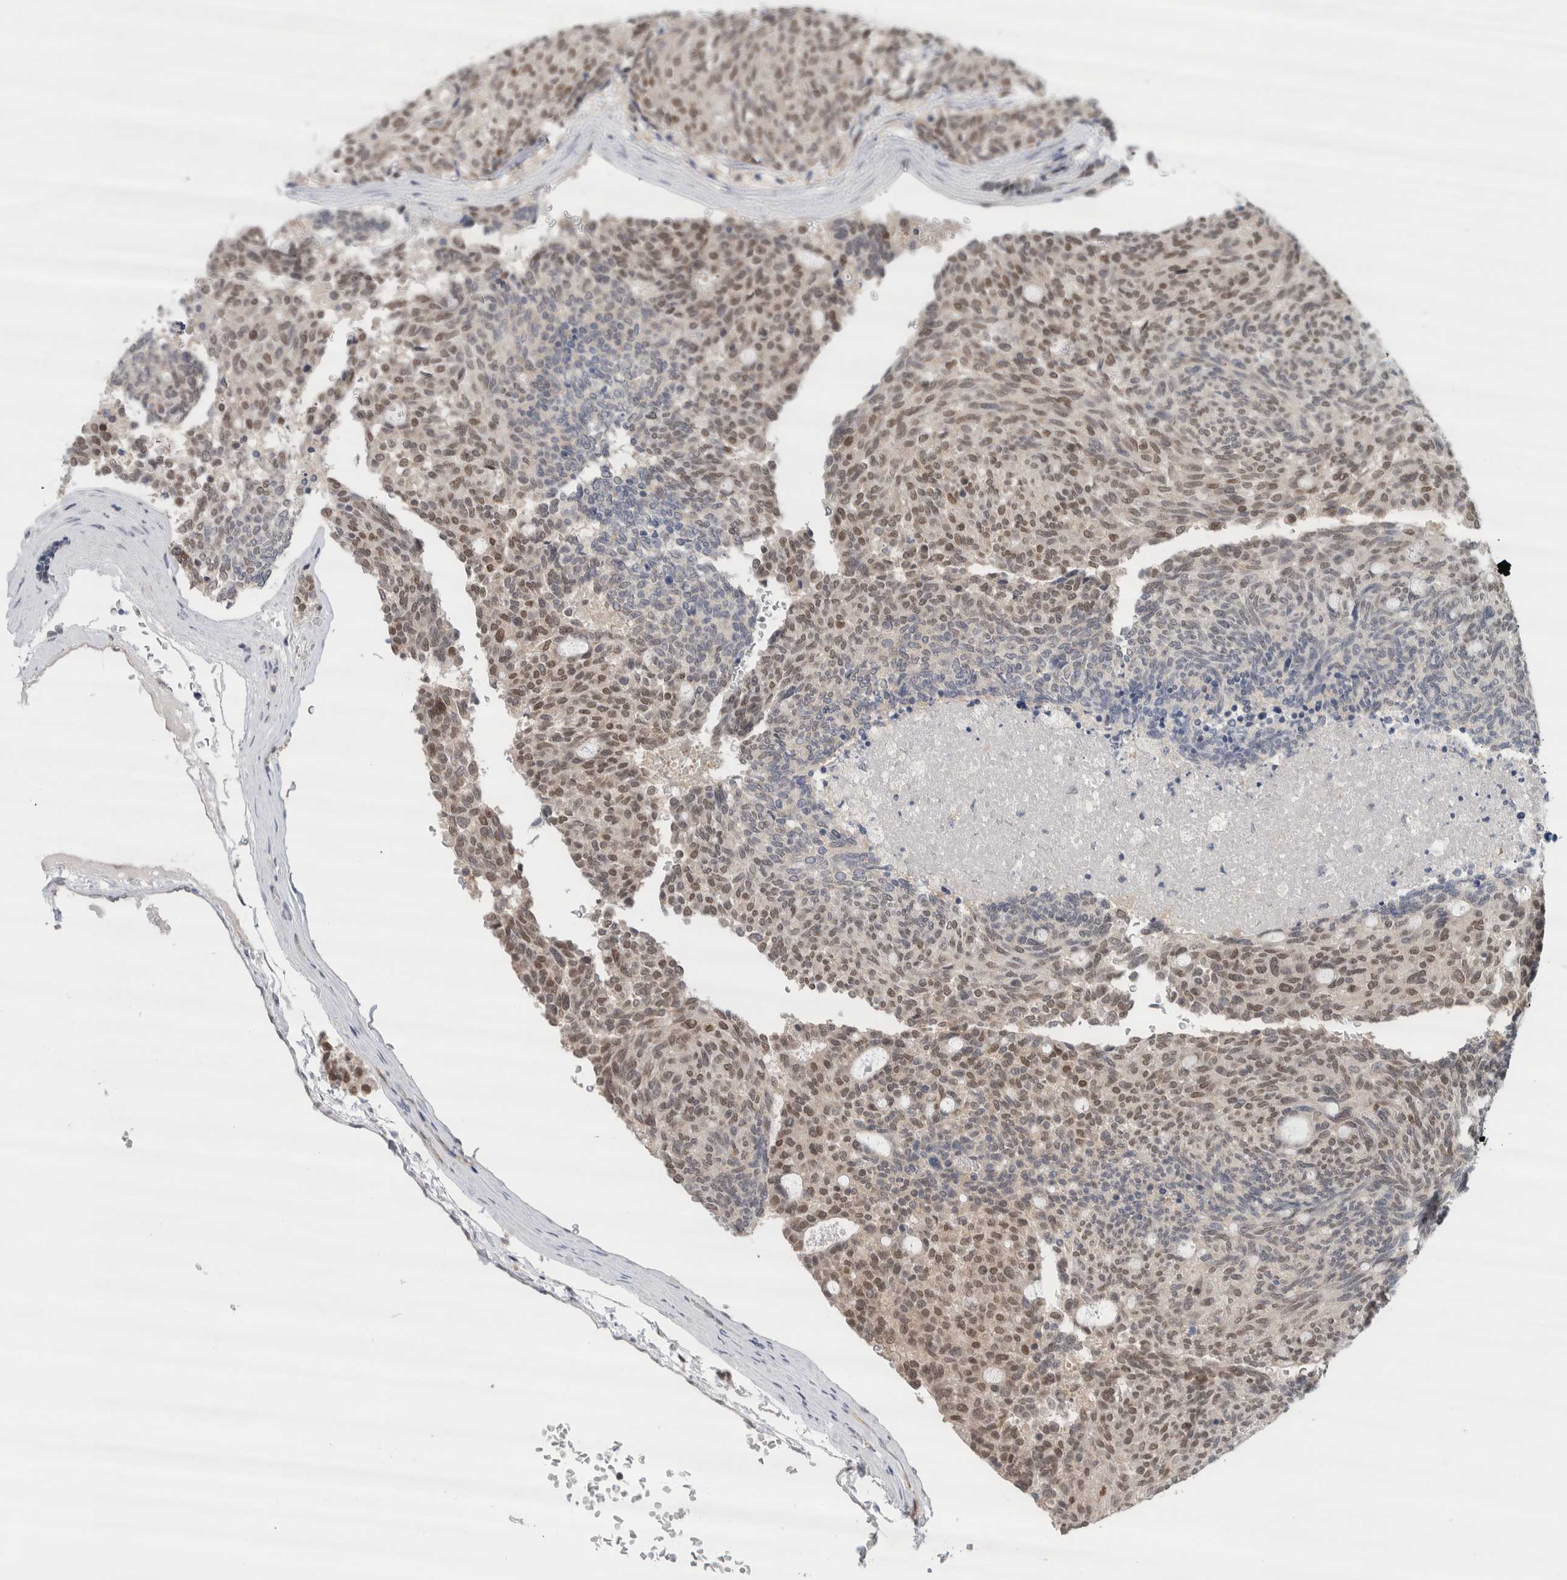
{"staining": {"intensity": "weak", "quantity": ">75%", "location": "nuclear"}, "tissue": "carcinoid", "cell_type": "Tumor cells", "image_type": "cancer", "snomed": [{"axis": "morphology", "description": "Carcinoid, malignant, NOS"}, {"axis": "topography", "description": "Pancreas"}], "caption": "Immunohistochemical staining of human carcinoid (malignant) reveals low levels of weak nuclear expression in about >75% of tumor cells.", "gene": "EIF4G3", "patient": {"sex": "female", "age": 54}}